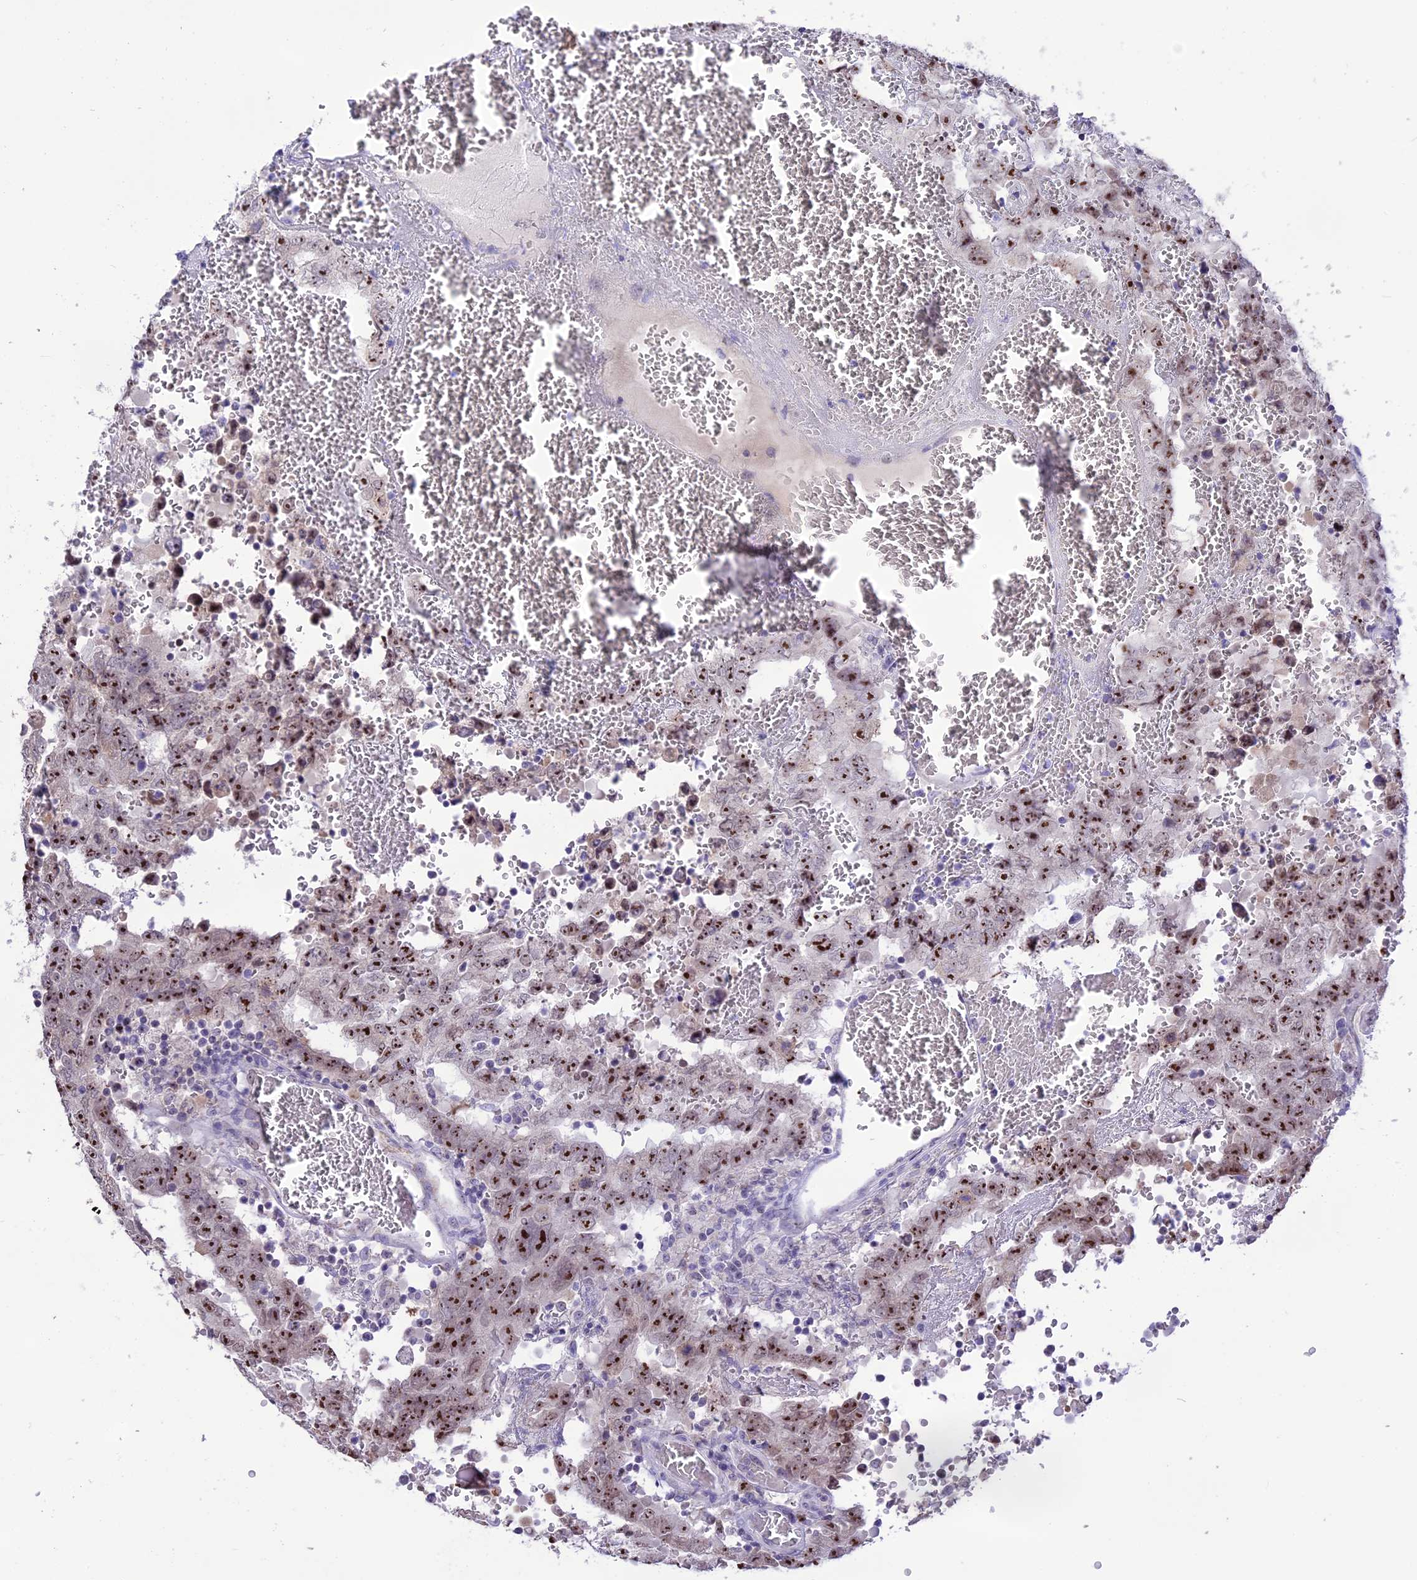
{"staining": {"intensity": "strong", "quantity": ">75%", "location": "nuclear"}, "tissue": "testis cancer", "cell_type": "Tumor cells", "image_type": "cancer", "snomed": [{"axis": "morphology", "description": "Carcinoma, Embryonal, NOS"}, {"axis": "topography", "description": "Testis"}], "caption": "Testis cancer tissue reveals strong nuclear expression in about >75% of tumor cells (DAB (3,3'-diaminobenzidine) IHC with brightfield microscopy, high magnification).", "gene": "CMSS1", "patient": {"sex": "male", "age": 26}}